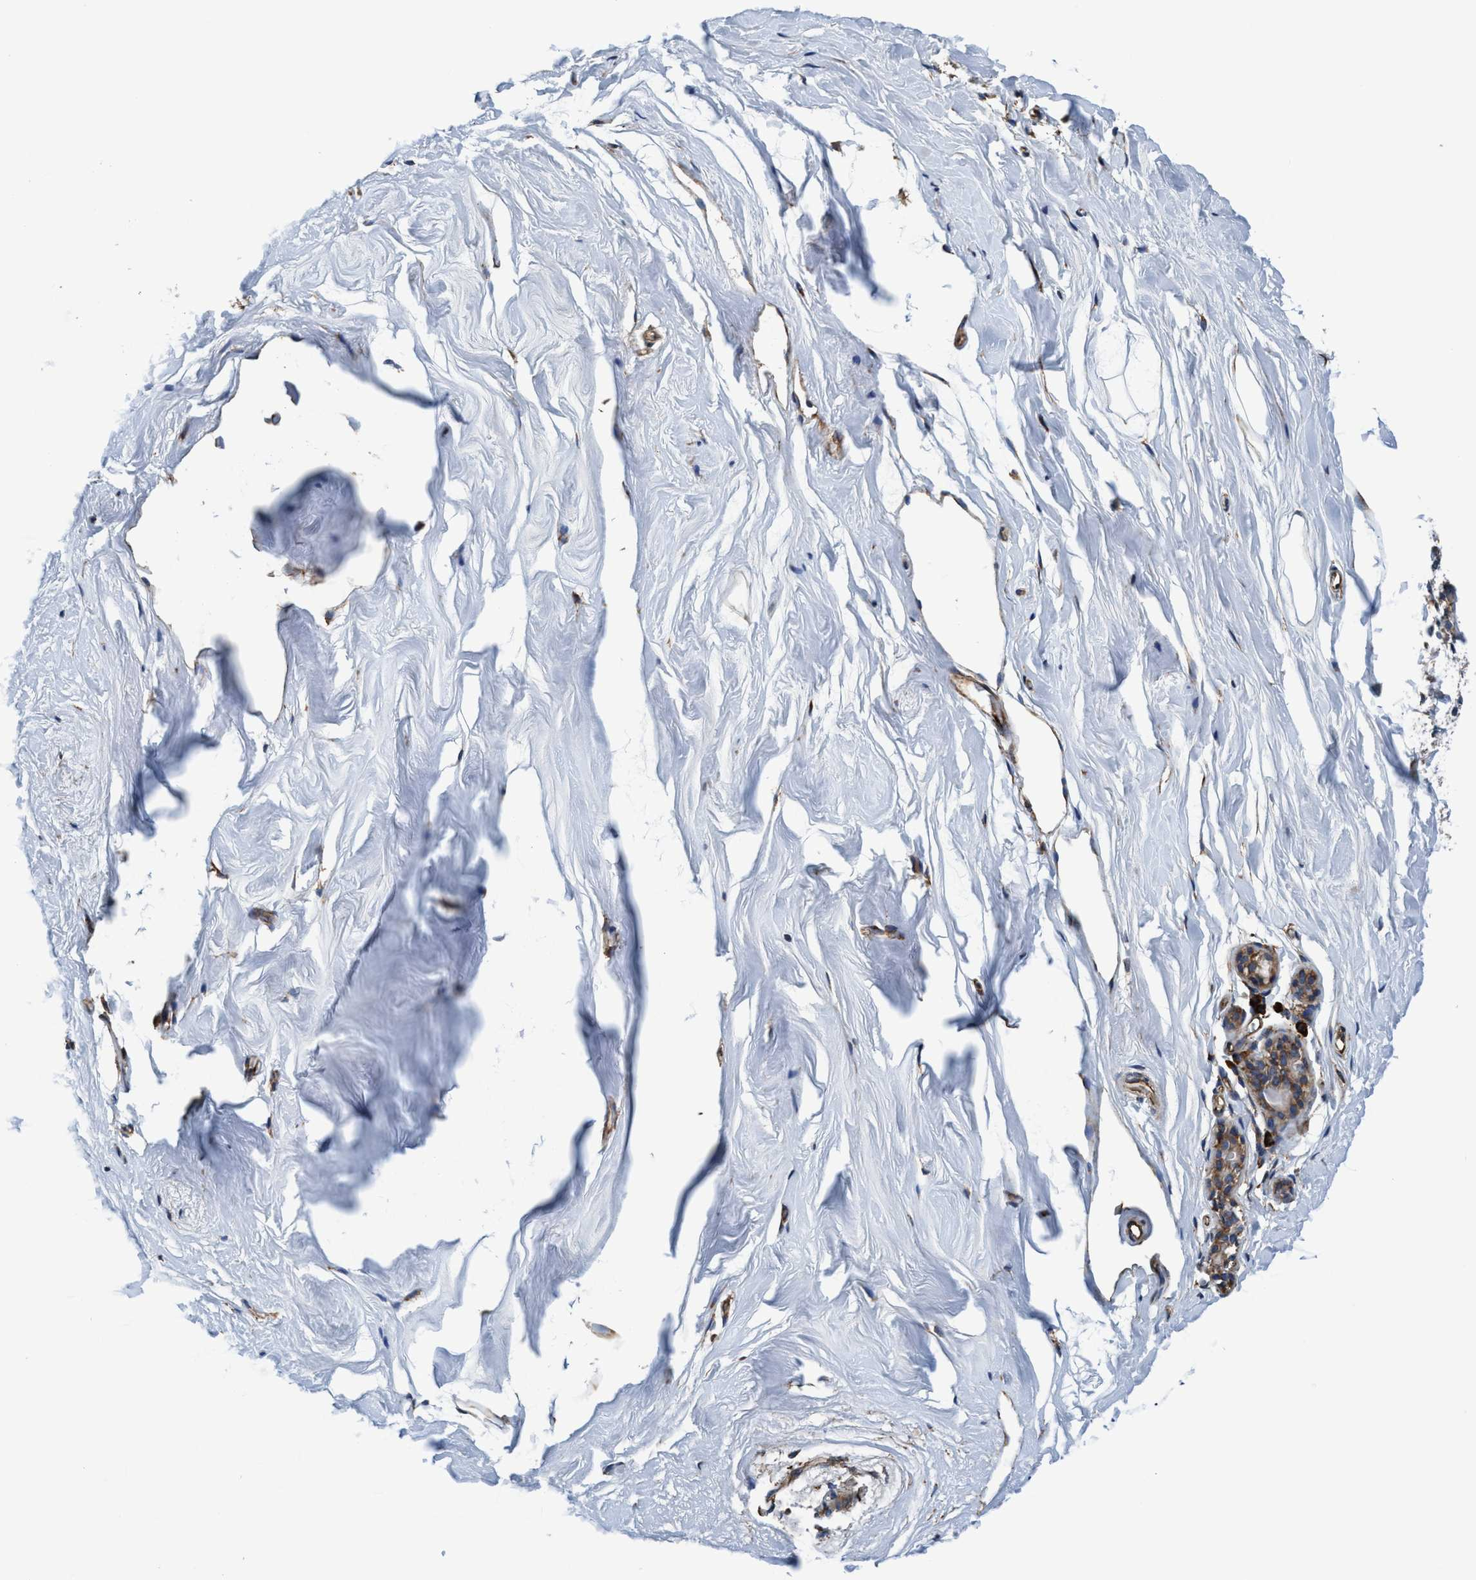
{"staining": {"intensity": "weak", "quantity": "25%-75%", "location": "cytoplasmic/membranous"}, "tissue": "breast", "cell_type": "Adipocytes", "image_type": "normal", "snomed": [{"axis": "morphology", "description": "Normal tissue, NOS"}, {"axis": "topography", "description": "Breast"}], "caption": "Immunohistochemistry (IHC) of unremarkable breast displays low levels of weak cytoplasmic/membranous staining in approximately 25%-75% of adipocytes. (Stains: DAB (3,3'-diaminobenzidine) in brown, nuclei in blue, Microscopy: brightfield microscopy at high magnification).", "gene": "ENDOG", "patient": {"sex": "female", "age": 62}}